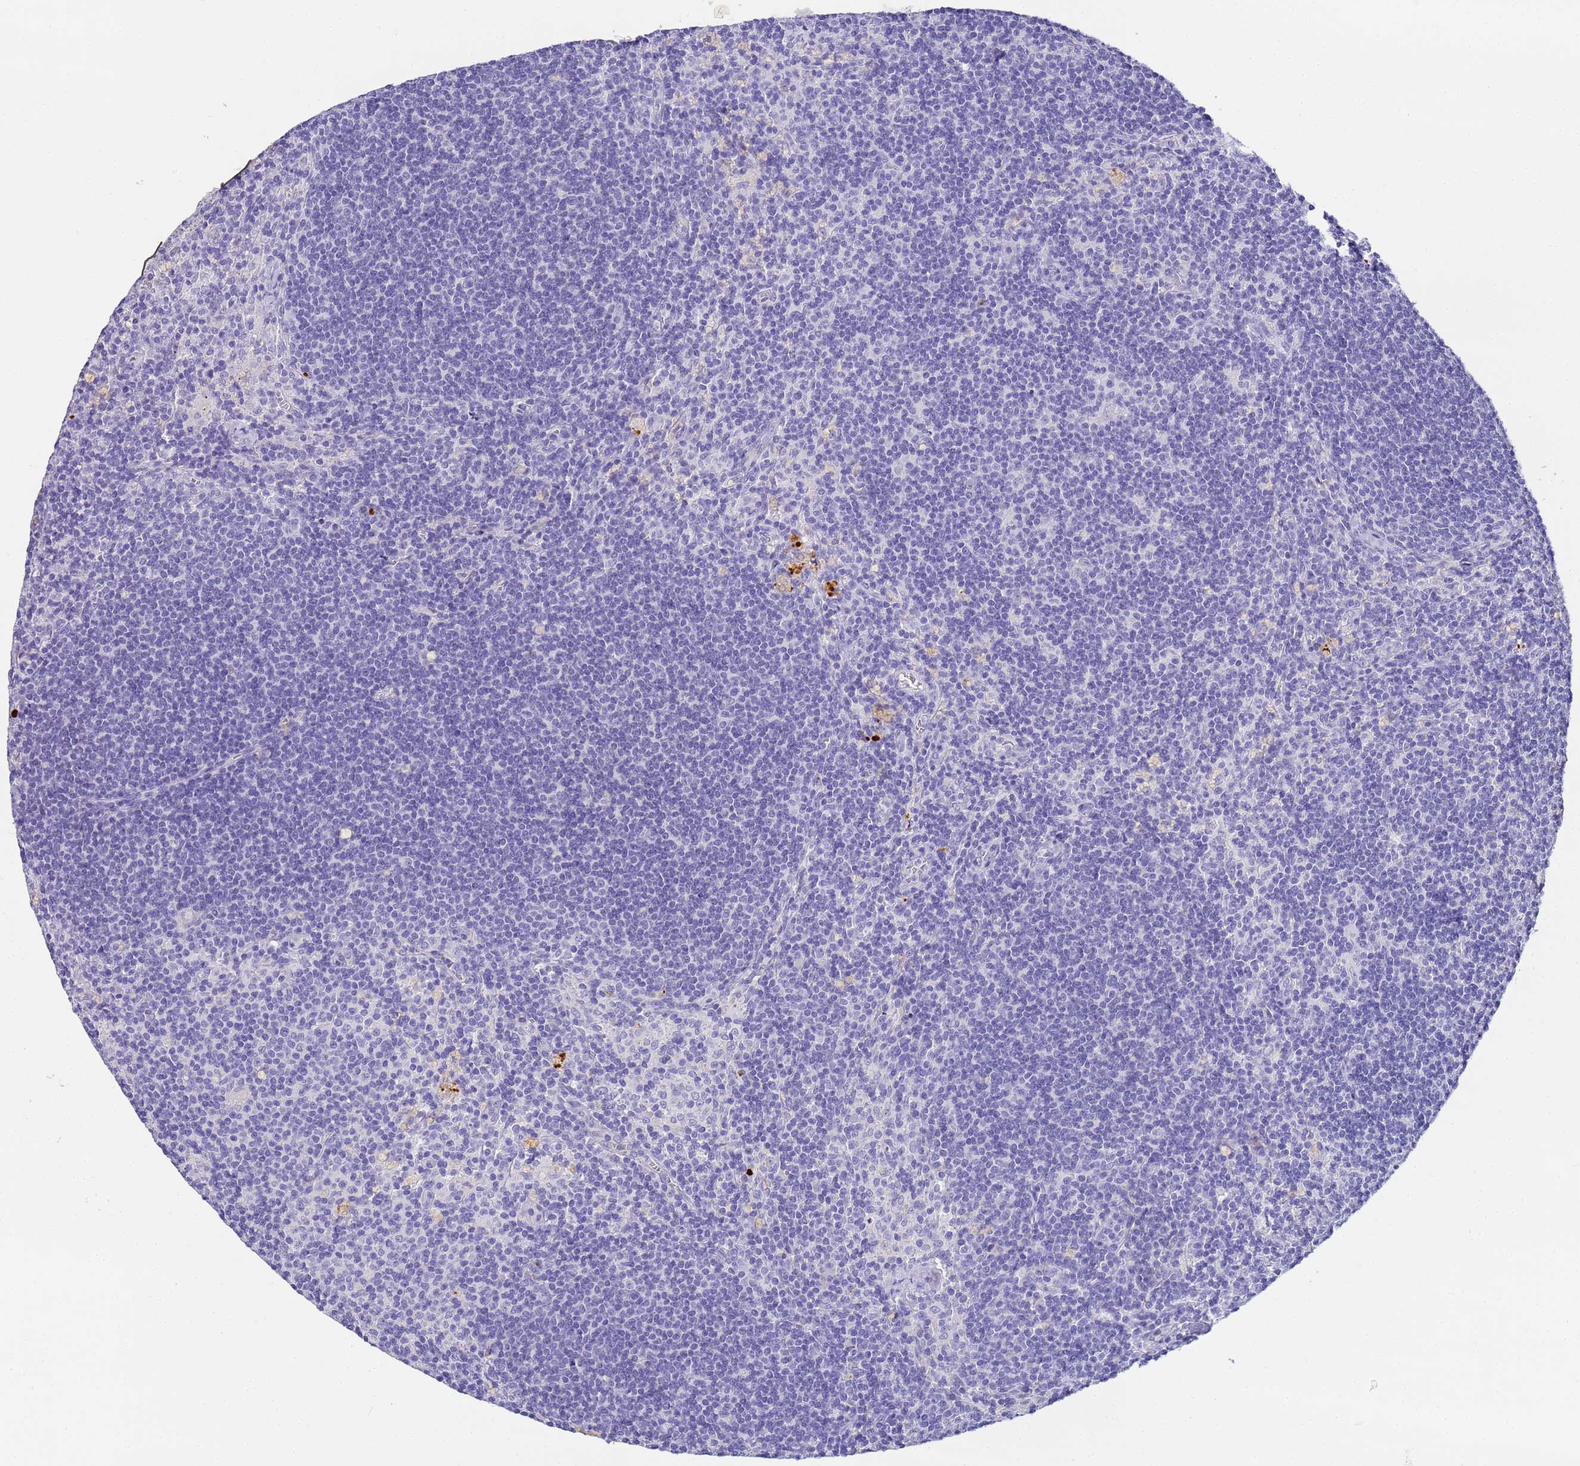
{"staining": {"intensity": "negative", "quantity": "none", "location": "none"}, "tissue": "lymph node", "cell_type": "Germinal center cells", "image_type": "normal", "snomed": [{"axis": "morphology", "description": "Normal tissue, NOS"}, {"axis": "topography", "description": "Lymph node"}], "caption": "A high-resolution image shows immunohistochemistry (IHC) staining of benign lymph node, which exhibits no significant positivity in germinal center cells.", "gene": "CFHR1", "patient": {"sex": "male", "age": 69}}